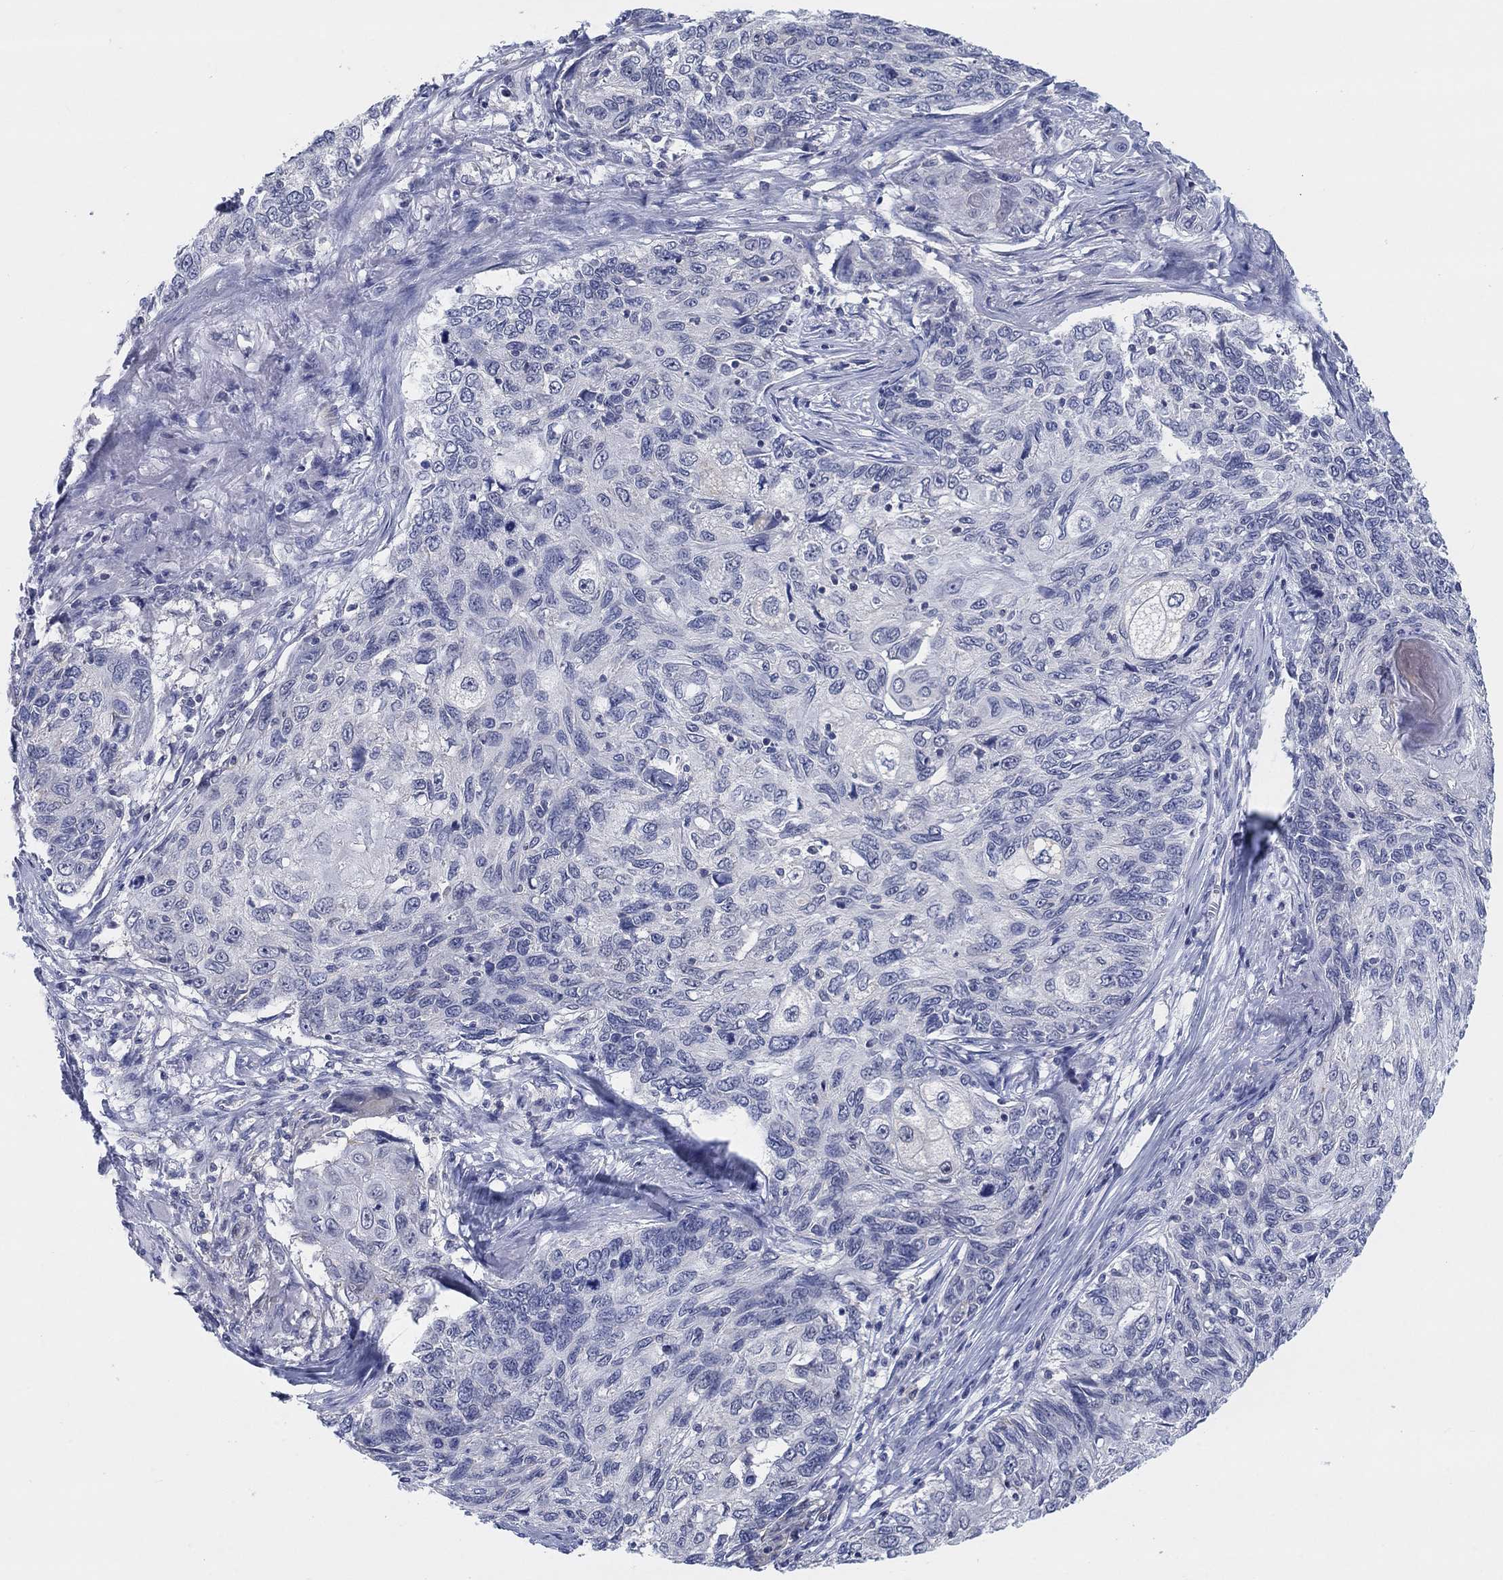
{"staining": {"intensity": "negative", "quantity": "none", "location": "none"}, "tissue": "skin cancer", "cell_type": "Tumor cells", "image_type": "cancer", "snomed": [{"axis": "morphology", "description": "Squamous cell carcinoma, NOS"}, {"axis": "topography", "description": "Skin"}], "caption": "Skin cancer (squamous cell carcinoma) was stained to show a protein in brown. There is no significant positivity in tumor cells. The staining is performed using DAB (3,3'-diaminobenzidine) brown chromogen with nuclei counter-stained in using hematoxylin.", "gene": "FER1L6", "patient": {"sex": "male", "age": 92}}